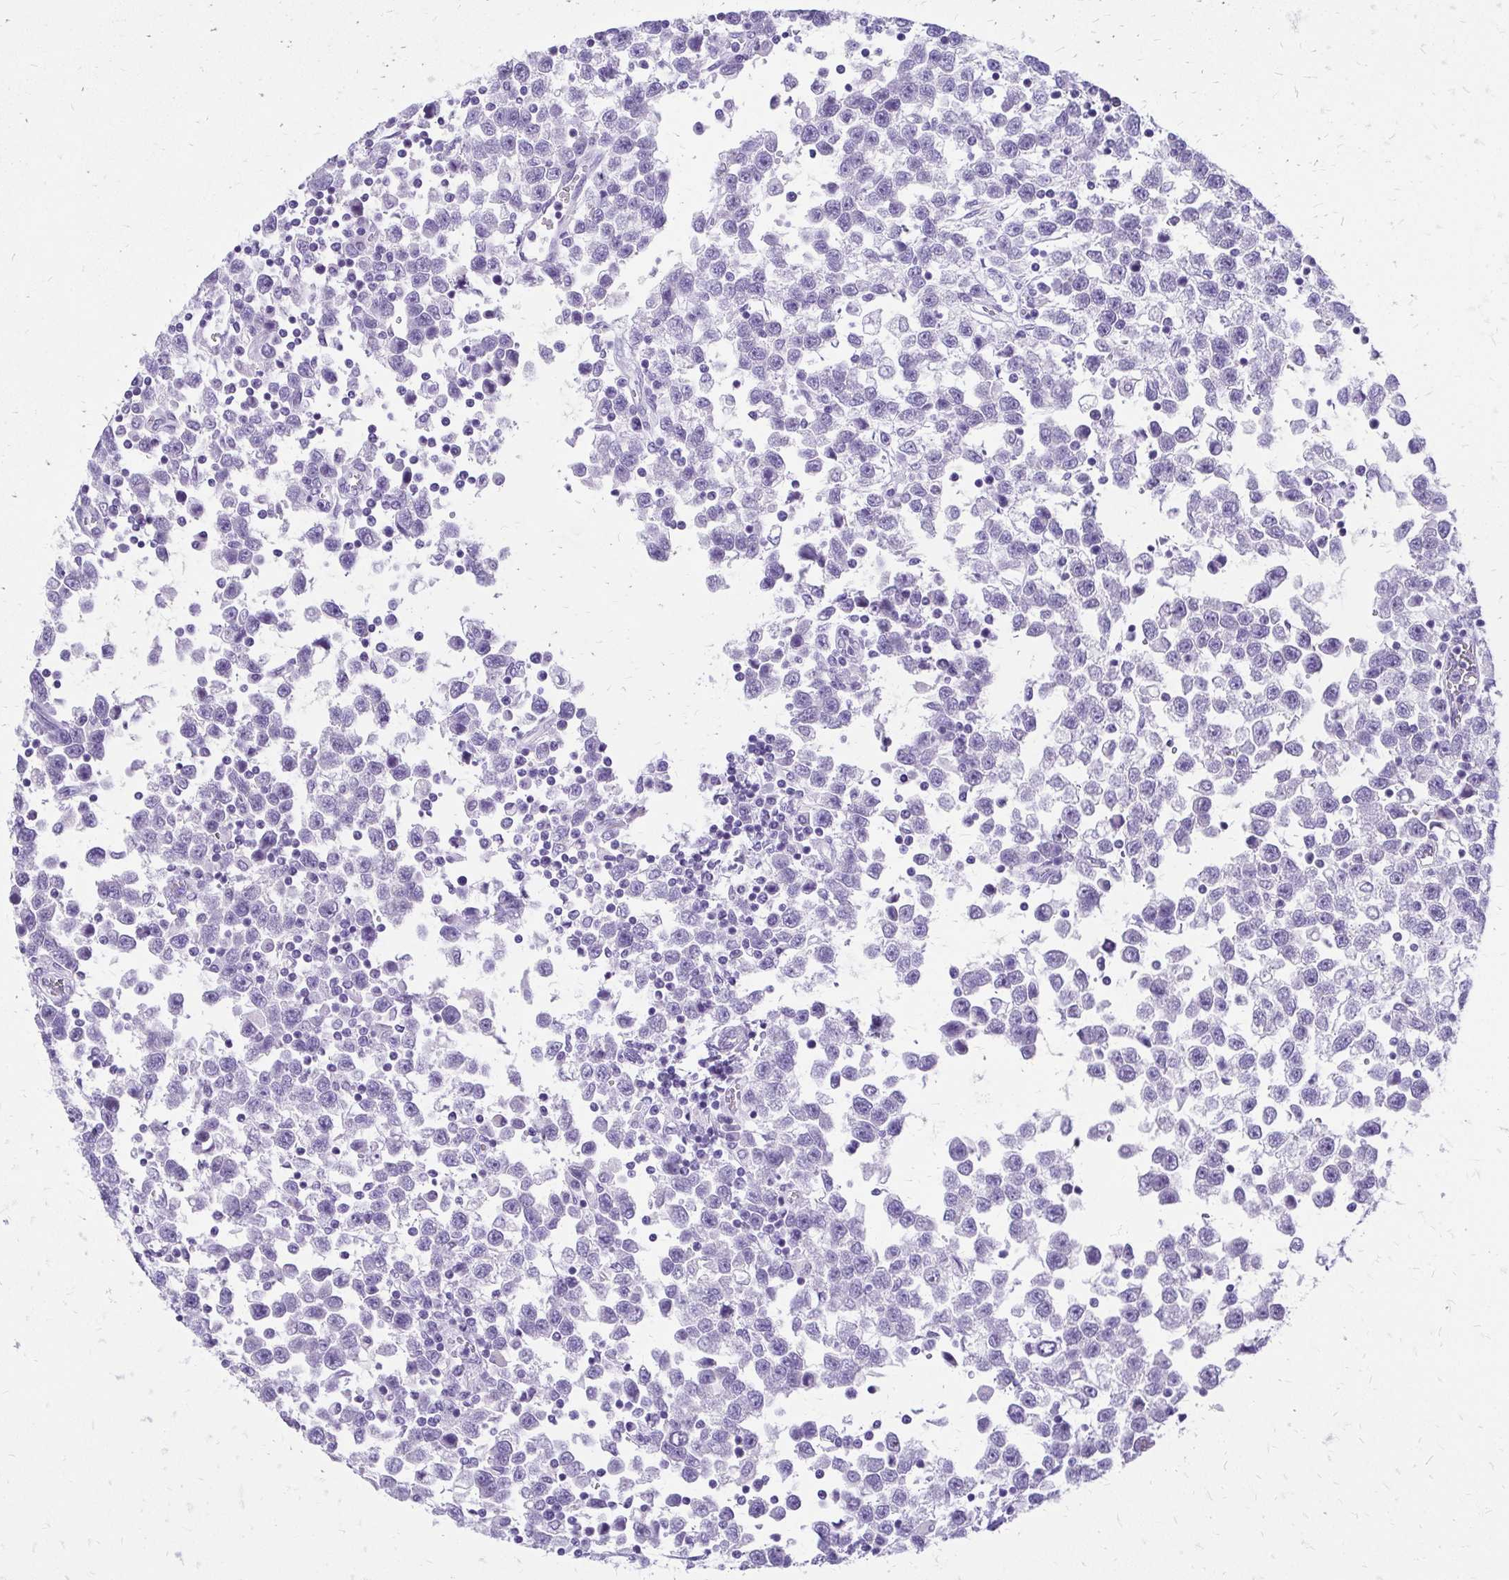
{"staining": {"intensity": "negative", "quantity": "none", "location": "none"}, "tissue": "testis cancer", "cell_type": "Tumor cells", "image_type": "cancer", "snomed": [{"axis": "morphology", "description": "Seminoma, NOS"}, {"axis": "topography", "description": "Testis"}], "caption": "Tumor cells show no significant protein staining in seminoma (testis).", "gene": "SLC32A1", "patient": {"sex": "male", "age": 34}}